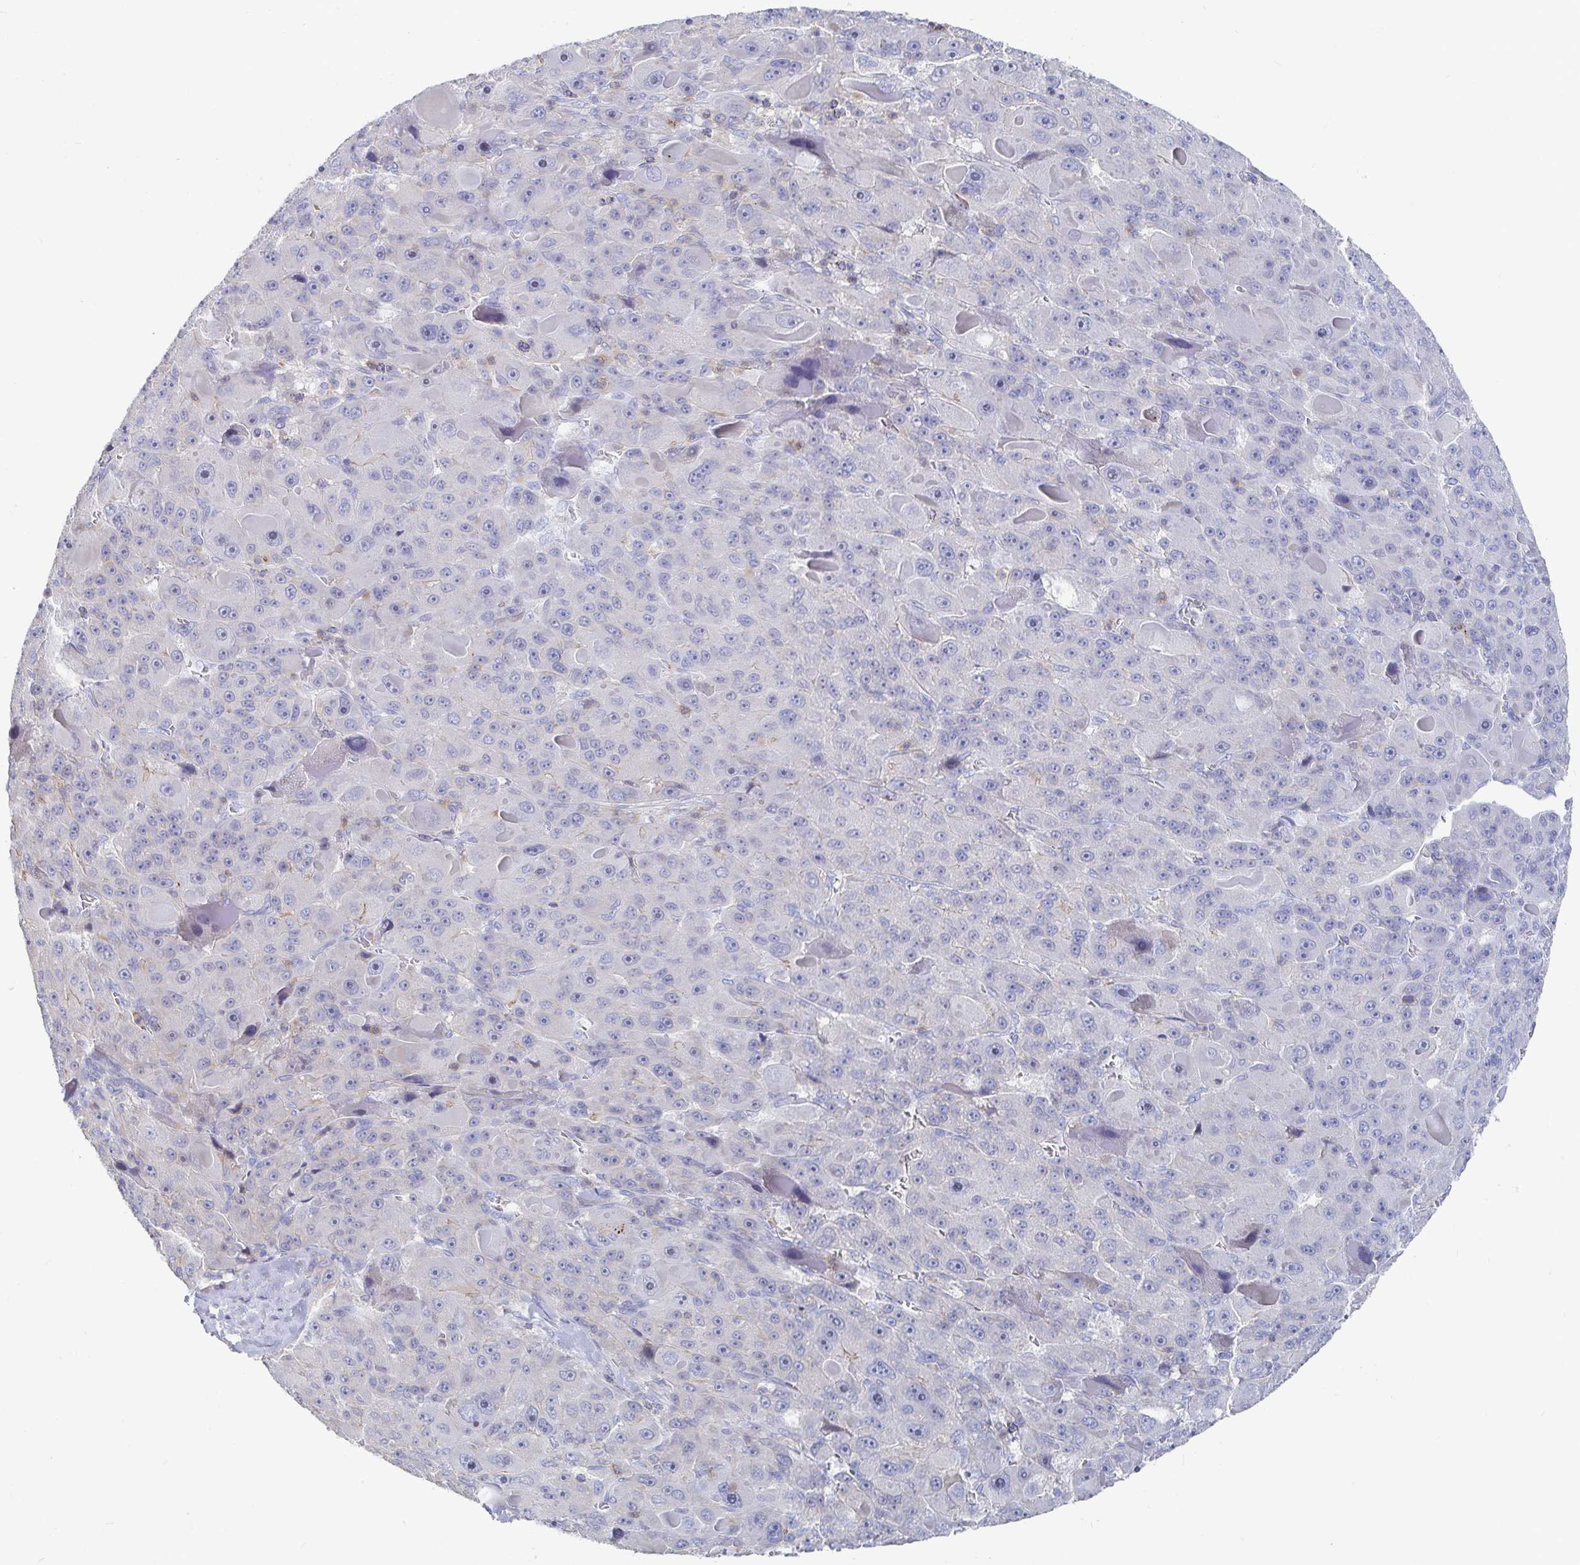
{"staining": {"intensity": "negative", "quantity": "none", "location": "none"}, "tissue": "liver cancer", "cell_type": "Tumor cells", "image_type": "cancer", "snomed": [{"axis": "morphology", "description": "Carcinoma, Hepatocellular, NOS"}, {"axis": "topography", "description": "Liver"}], "caption": "Immunohistochemistry histopathology image of hepatocellular carcinoma (liver) stained for a protein (brown), which exhibits no expression in tumor cells.", "gene": "PIK3CD", "patient": {"sex": "male", "age": 76}}